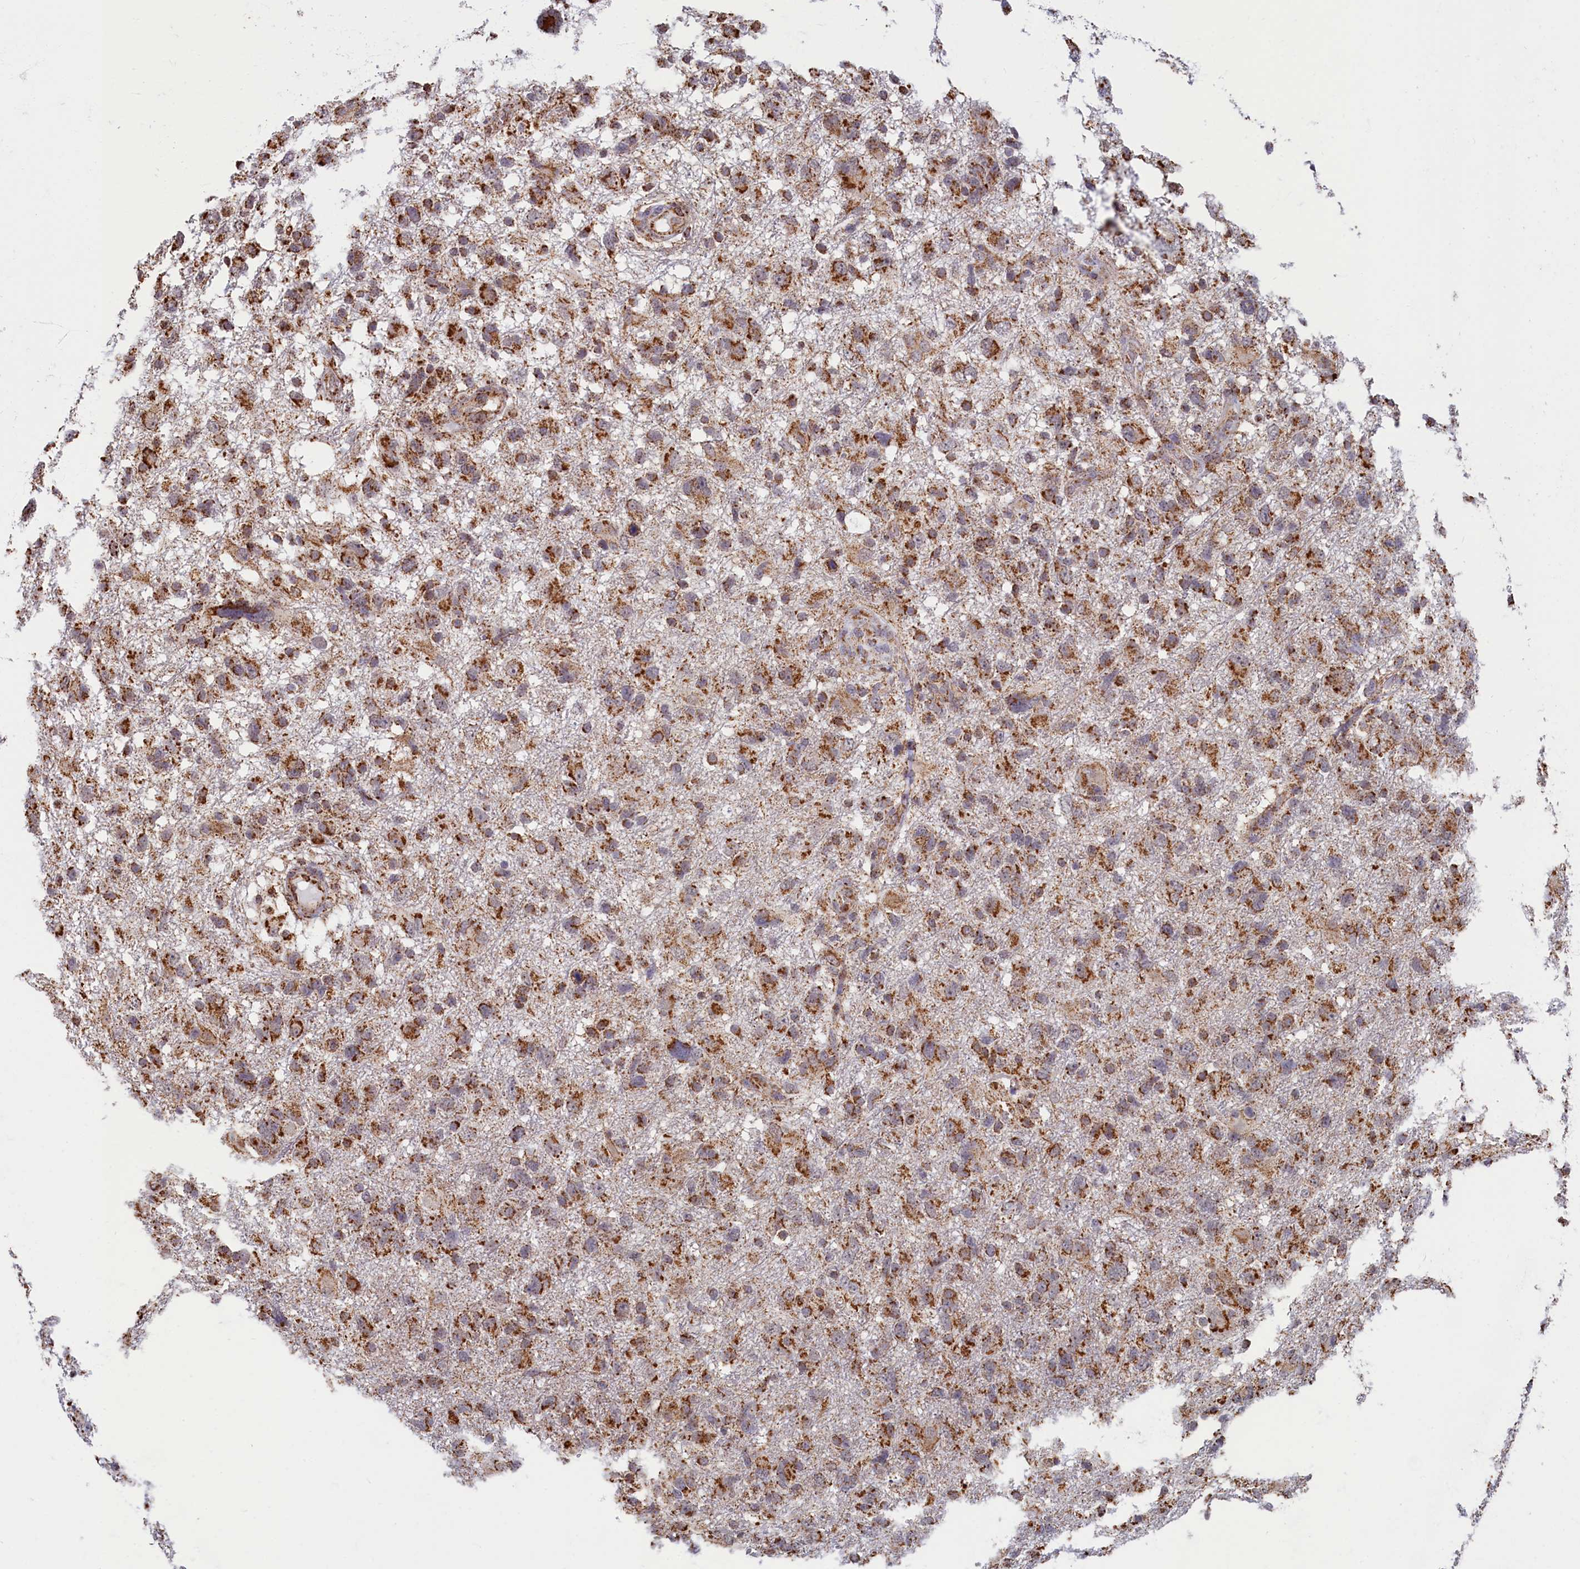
{"staining": {"intensity": "moderate", "quantity": ">75%", "location": "cytoplasmic/membranous"}, "tissue": "glioma", "cell_type": "Tumor cells", "image_type": "cancer", "snomed": [{"axis": "morphology", "description": "Glioma, malignant, High grade"}, {"axis": "topography", "description": "Brain"}], "caption": "High-magnification brightfield microscopy of glioma stained with DAB (brown) and counterstained with hematoxylin (blue). tumor cells exhibit moderate cytoplasmic/membranous staining is appreciated in about>75% of cells.", "gene": "SPR", "patient": {"sex": "male", "age": 61}}